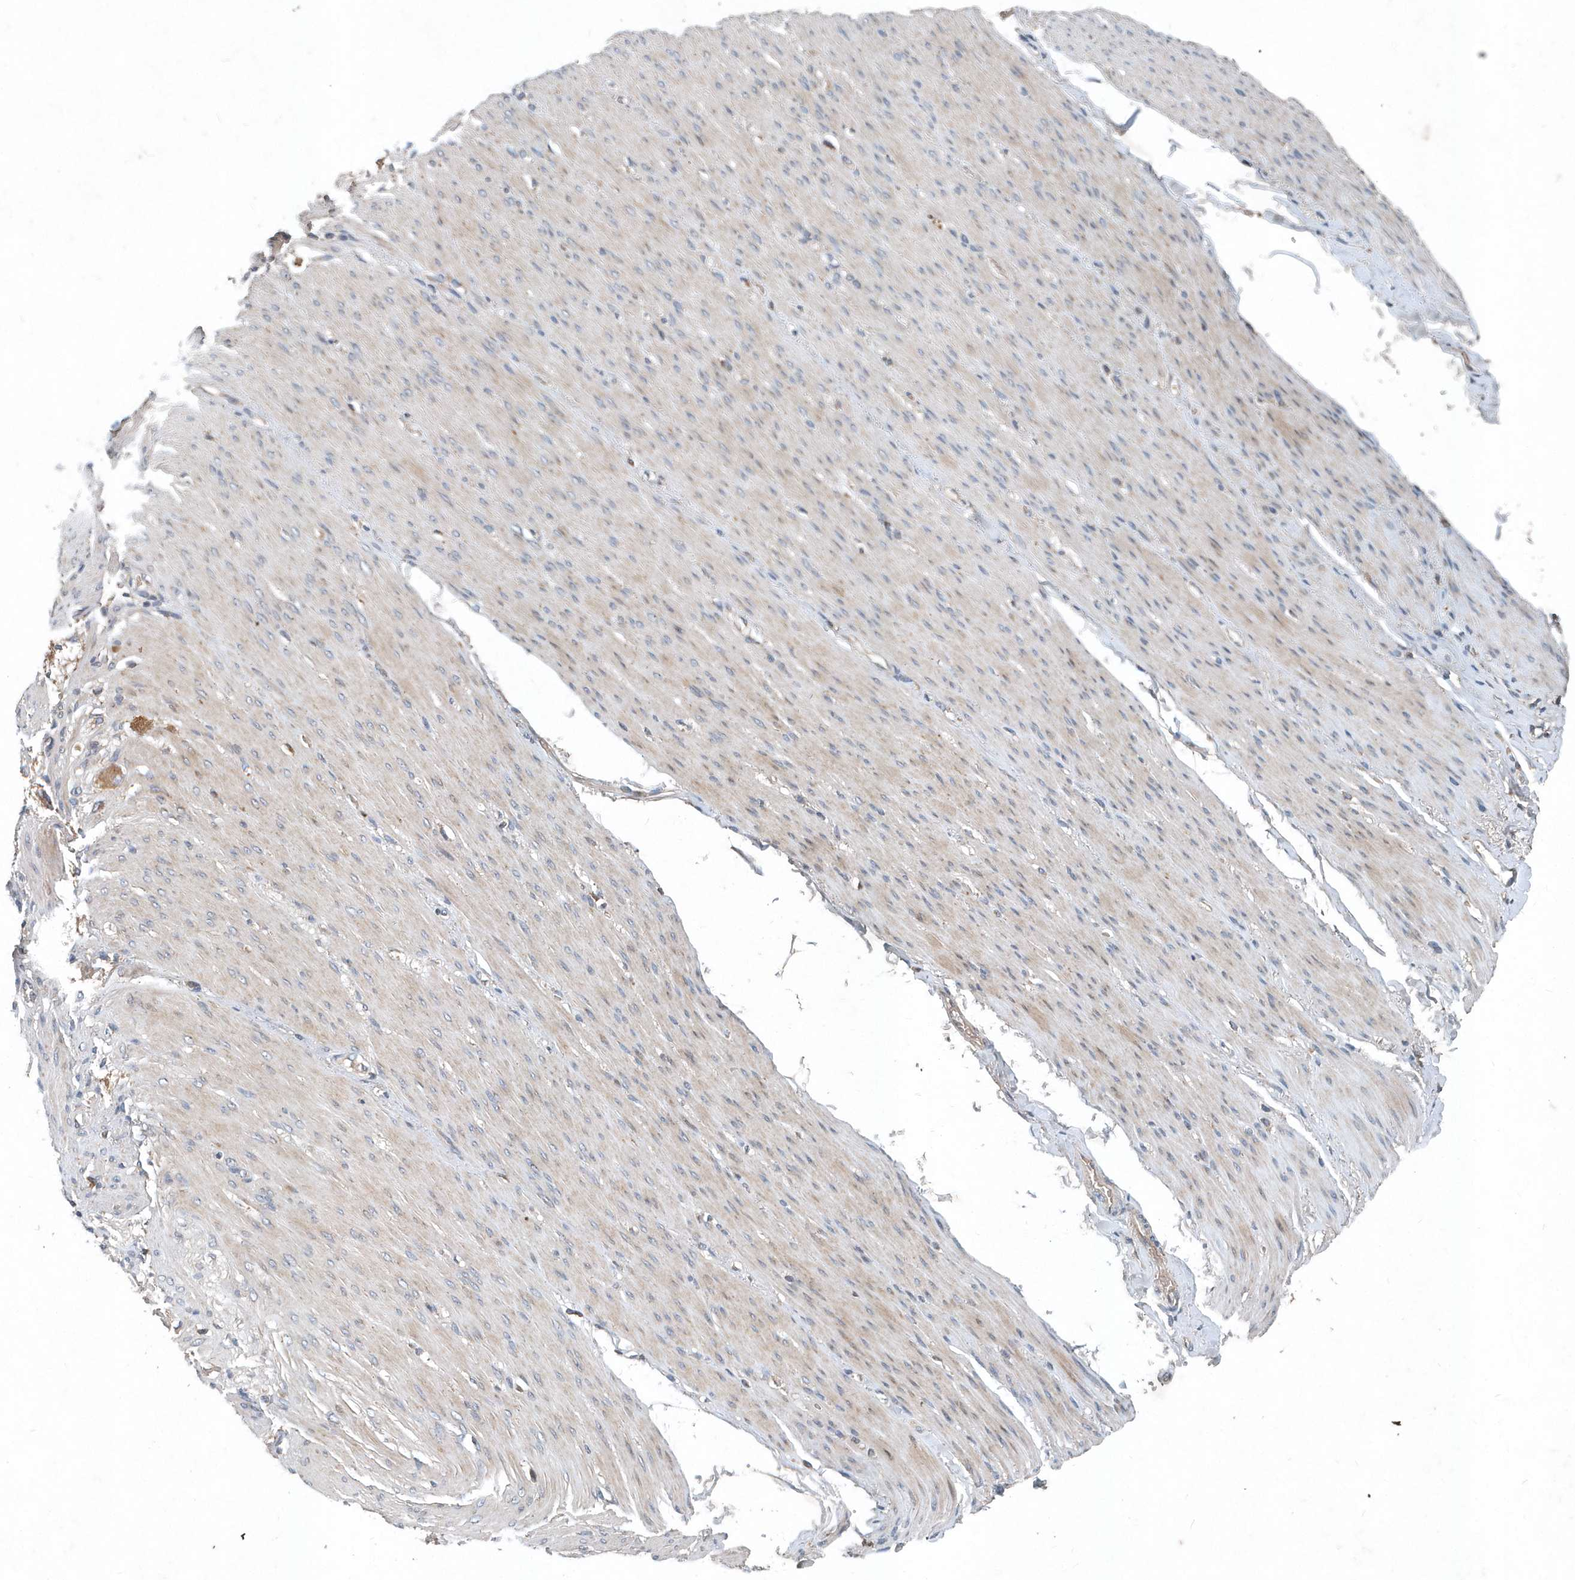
{"staining": {"intensity": "negative", "quantity": "none", "location": "none"}, "tissue": "soft tissue", "cell_type": "Chondrocytes", "image_type": "normal", "snomed": [{"axis": "morphology", "description": "Normal tissue, NOS"}, {"axis": "topography", "description": "Colon"}, {"axis": "topography", "description": "Peripheral nerve tissue"}], "caption": "IHC of benign human soft tissue reveals no staining in chondrocytes.", "gene": "SCFD2", "patient": {"sex": "female", "age": 61}}